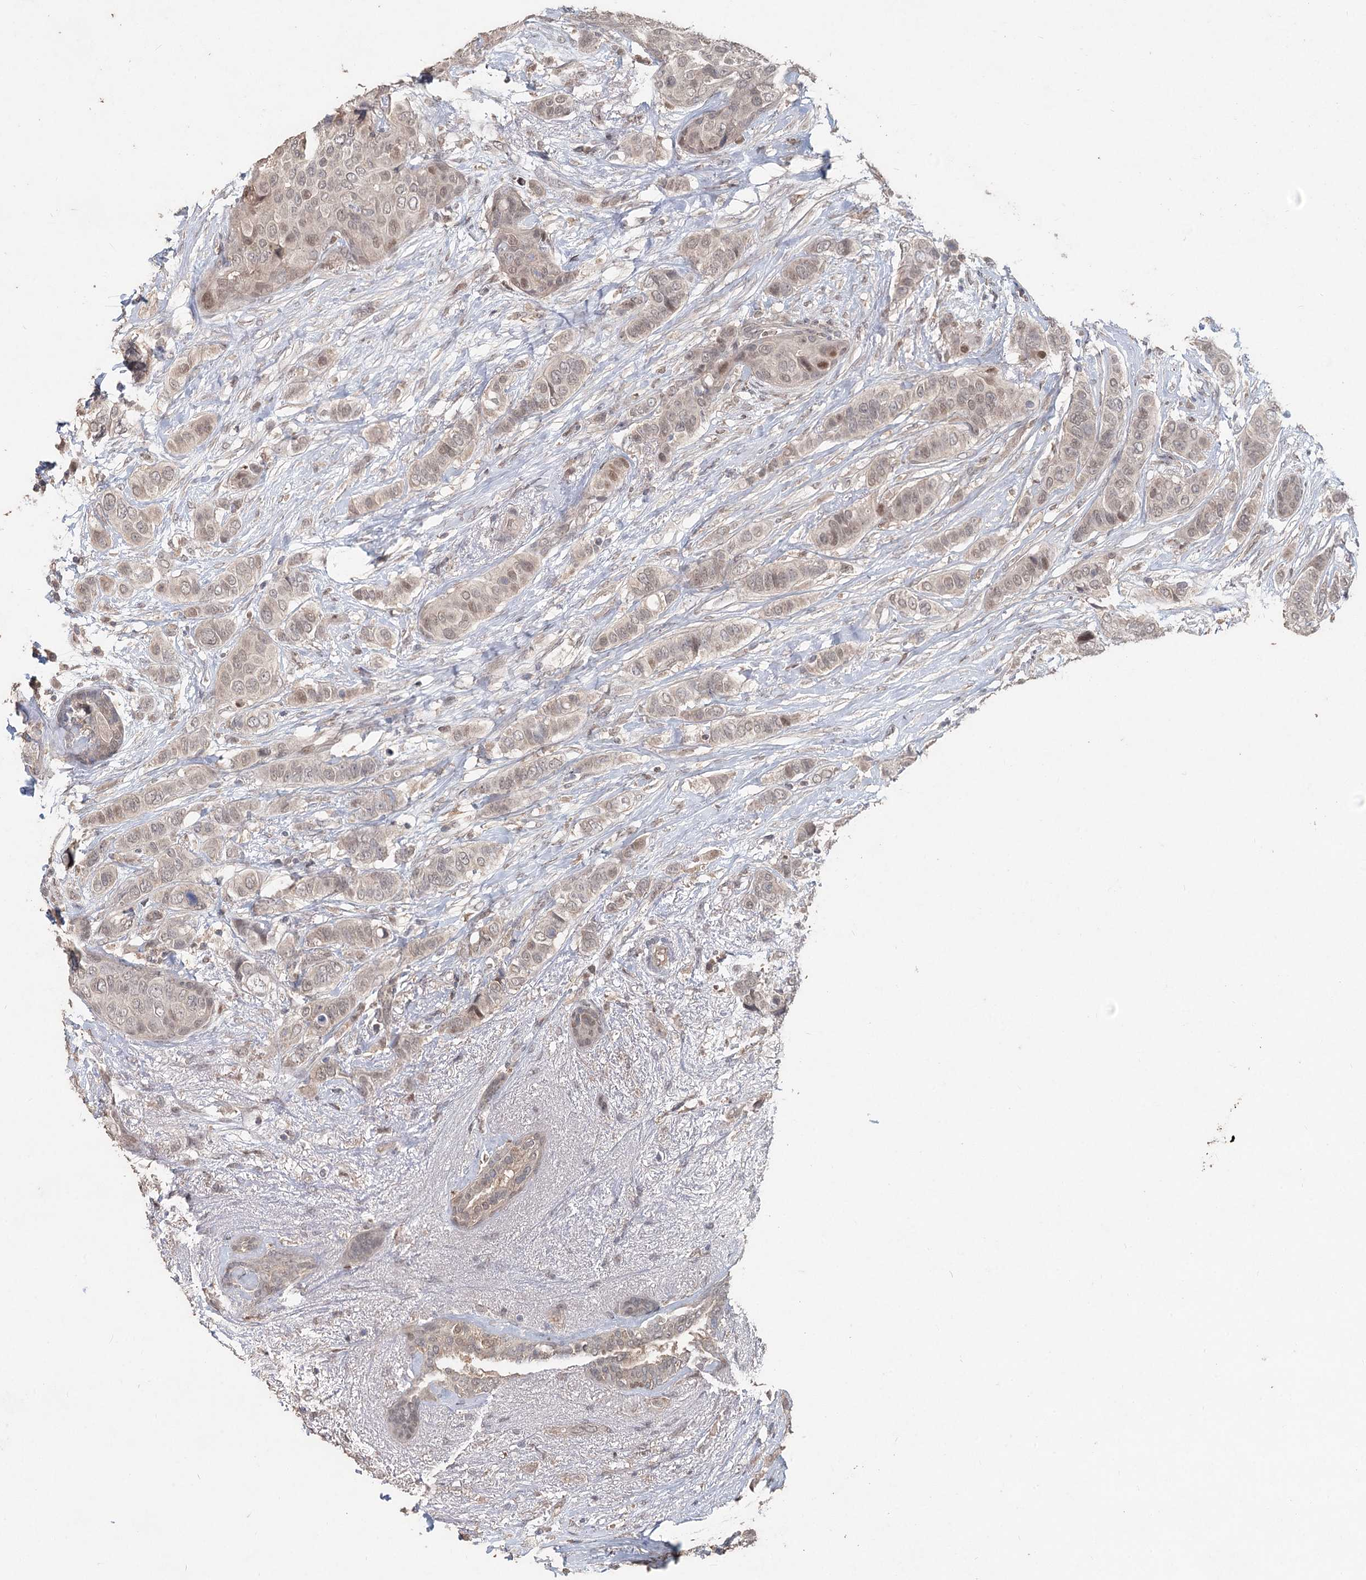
{"staining": {"intensity": "moderate", "quantity": "<25%", "location": "nuclear"}, "tissue": "breast cancer", "cell_type": "Tumor cells", "image_type": "cancer", "snomed": [{"axis": "morphology", "description": "Lobular carcinoma"}, {"axis": "topography", "description": "Breast"}], "caption": "This is a micrograph of immunohistochemistry (IHC) staining of lobular carcinoma (breast), which shows moderate positivity in the nuclear of tumor cells.", "gene": "FBXO7", "patient": {"sex": "female", "age": 51}}